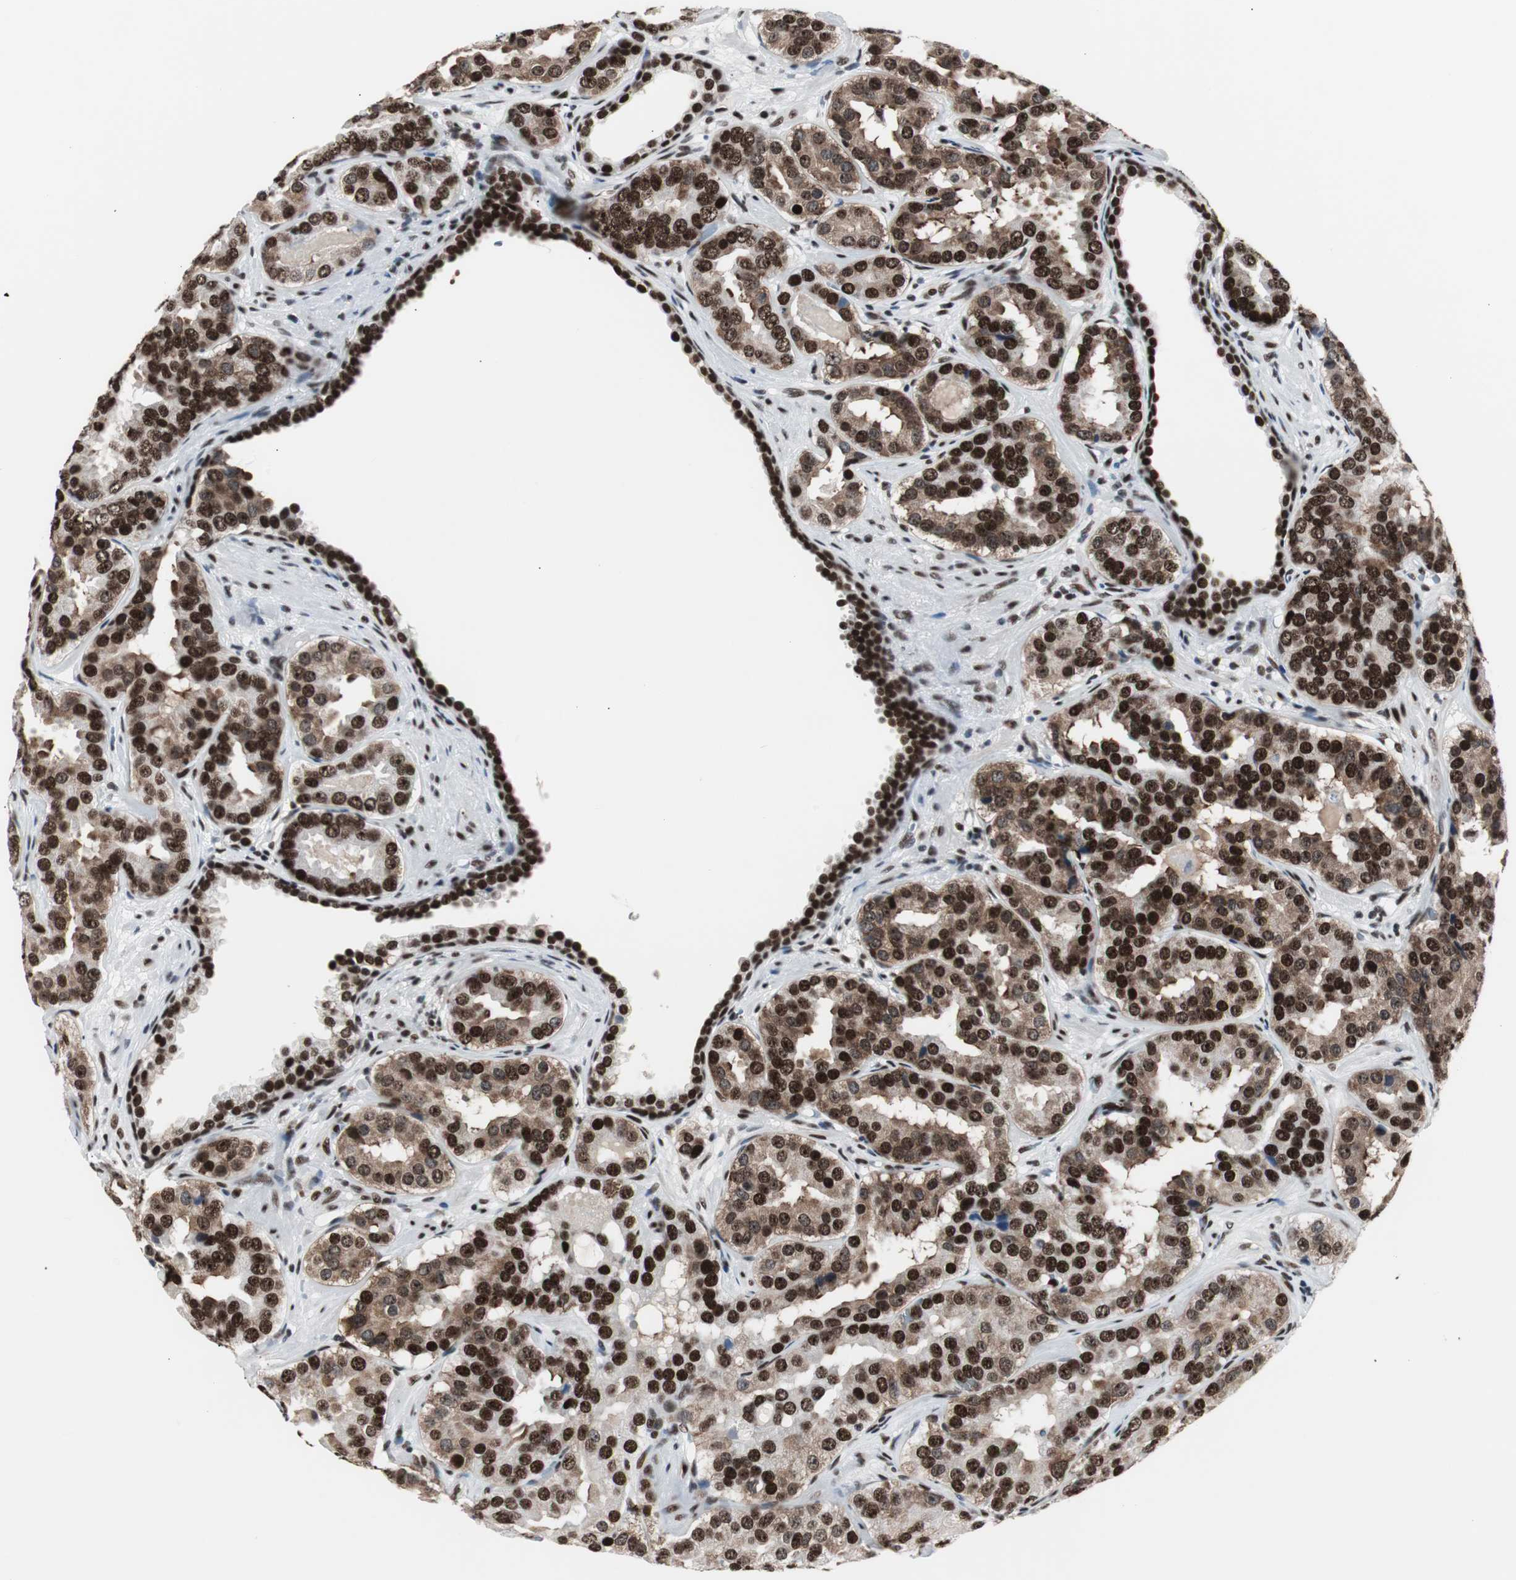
{"staining": {"intensity": "strong", "quantity": ">75%", "location": "nuclear"}, "tissue": "prostate cancer", "cell_type": "Tumor cells", "image_type": "cancer", "snomed": [{"axis": "morphology", "description": "Adenocarcinoma, Low grade"}, {"axis": "topography", "description": "Prostate"}], "caption": "DAB (3,3'-diaminobenzidine) immunohistochemical staining of human prostate cancer (low-grade adenocarcinoma) reveals strong nuclear protein positivity in approximately >75% of tumor cells. The staining is performed using DAB (3,3'-diaminobenzidine) brown chromogen to label protein expression. The nuclei are counter-stained blue using hematoxylin.", "gene": "XRCC1", "patient": {"sex": "male", "age": 59}}